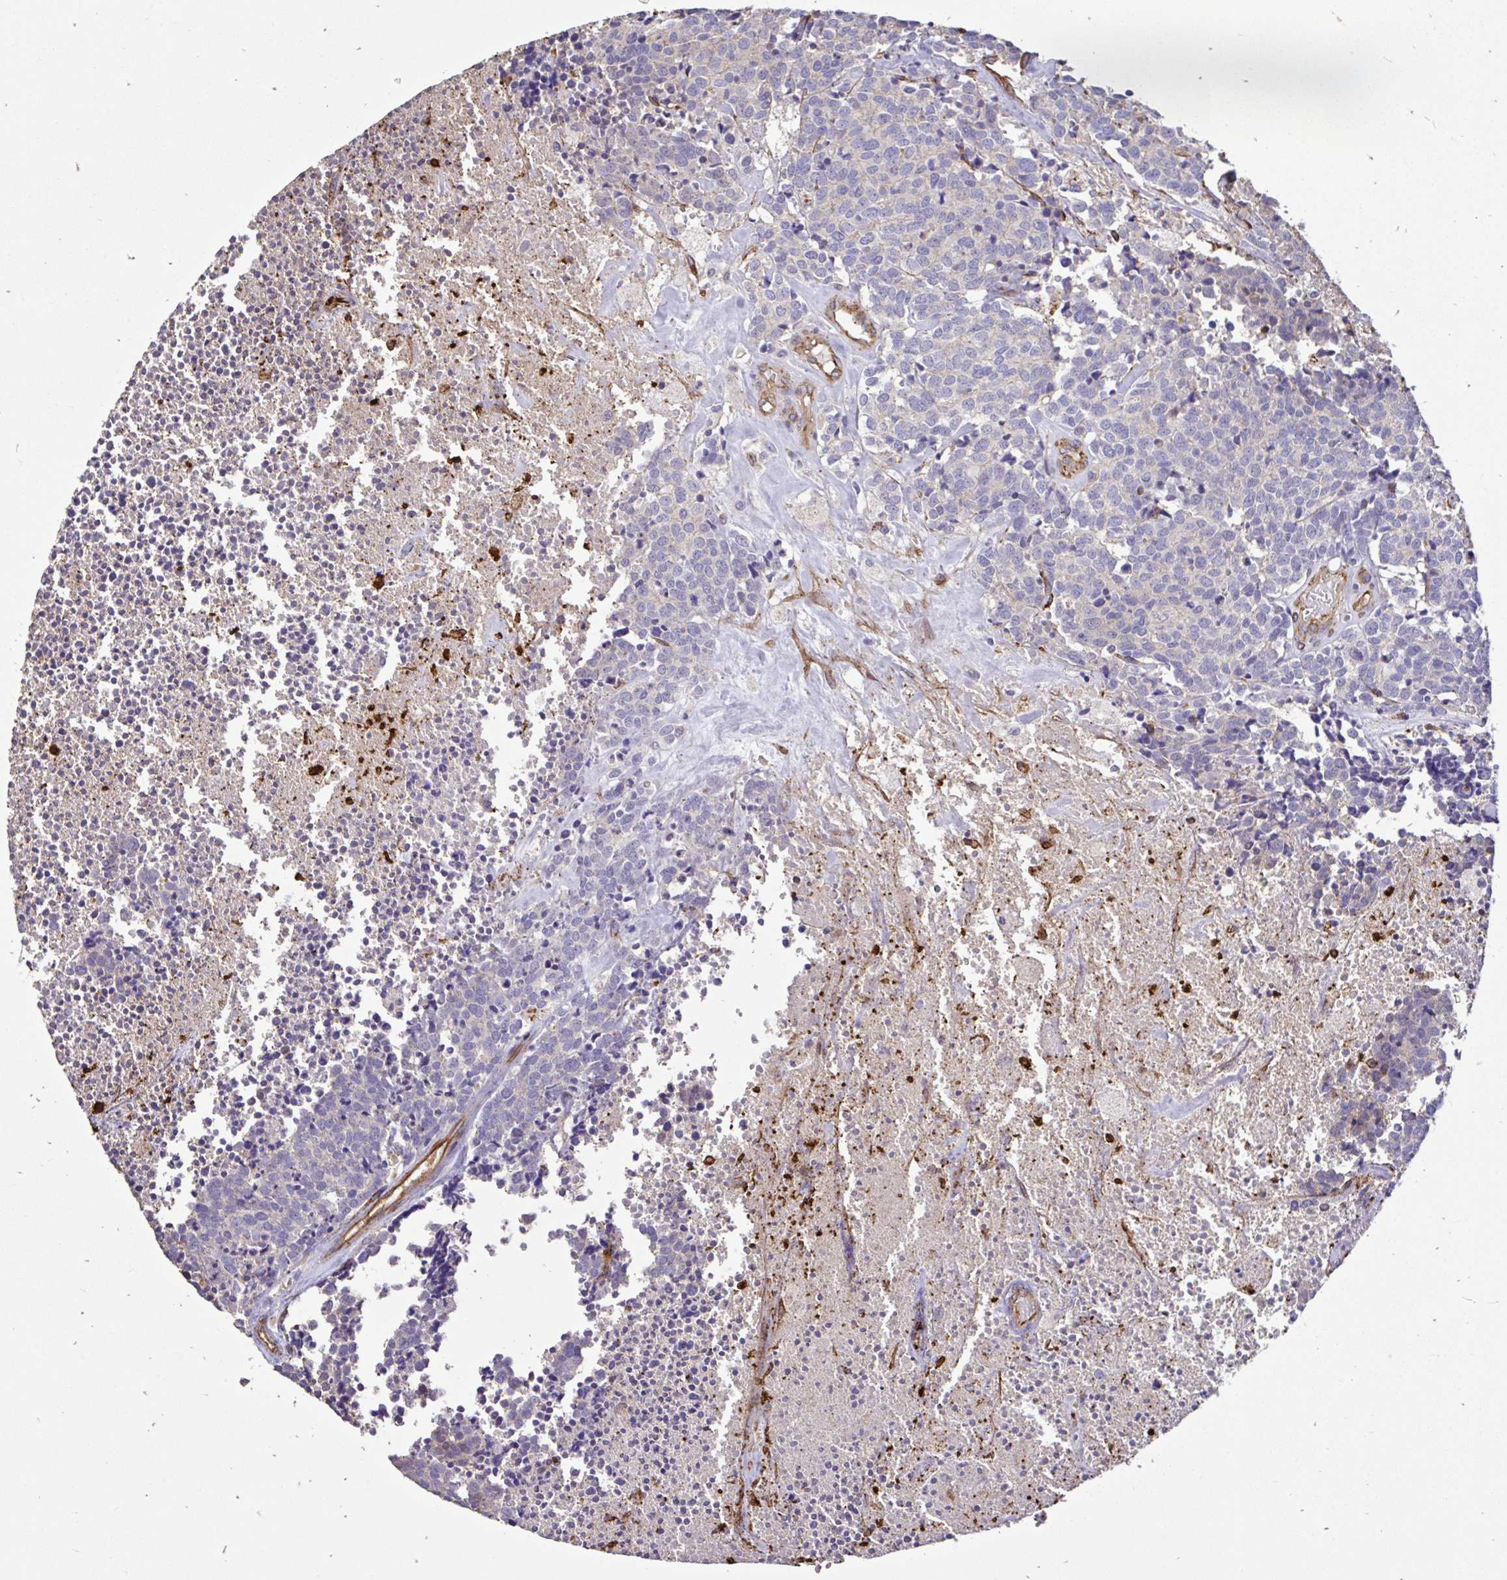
{"staining": {"intensity": "negative", "quantity": "none", "location": "none"}, "tissue": "carcinoid", "cell_type": "Tumor cells", "image_type": "cancer", "snomed": [{"axis": "morphology", "description": "Carcinoid, malignant, NOS"}, {"axis": "topography", "description": "Skin"}], "caption": "Immunohistochemical staining of carcinoid exhibits no significant positivity in tumor cells.", "gene": "PTPRK", "patient": {"sex": "female", "age": 79}}